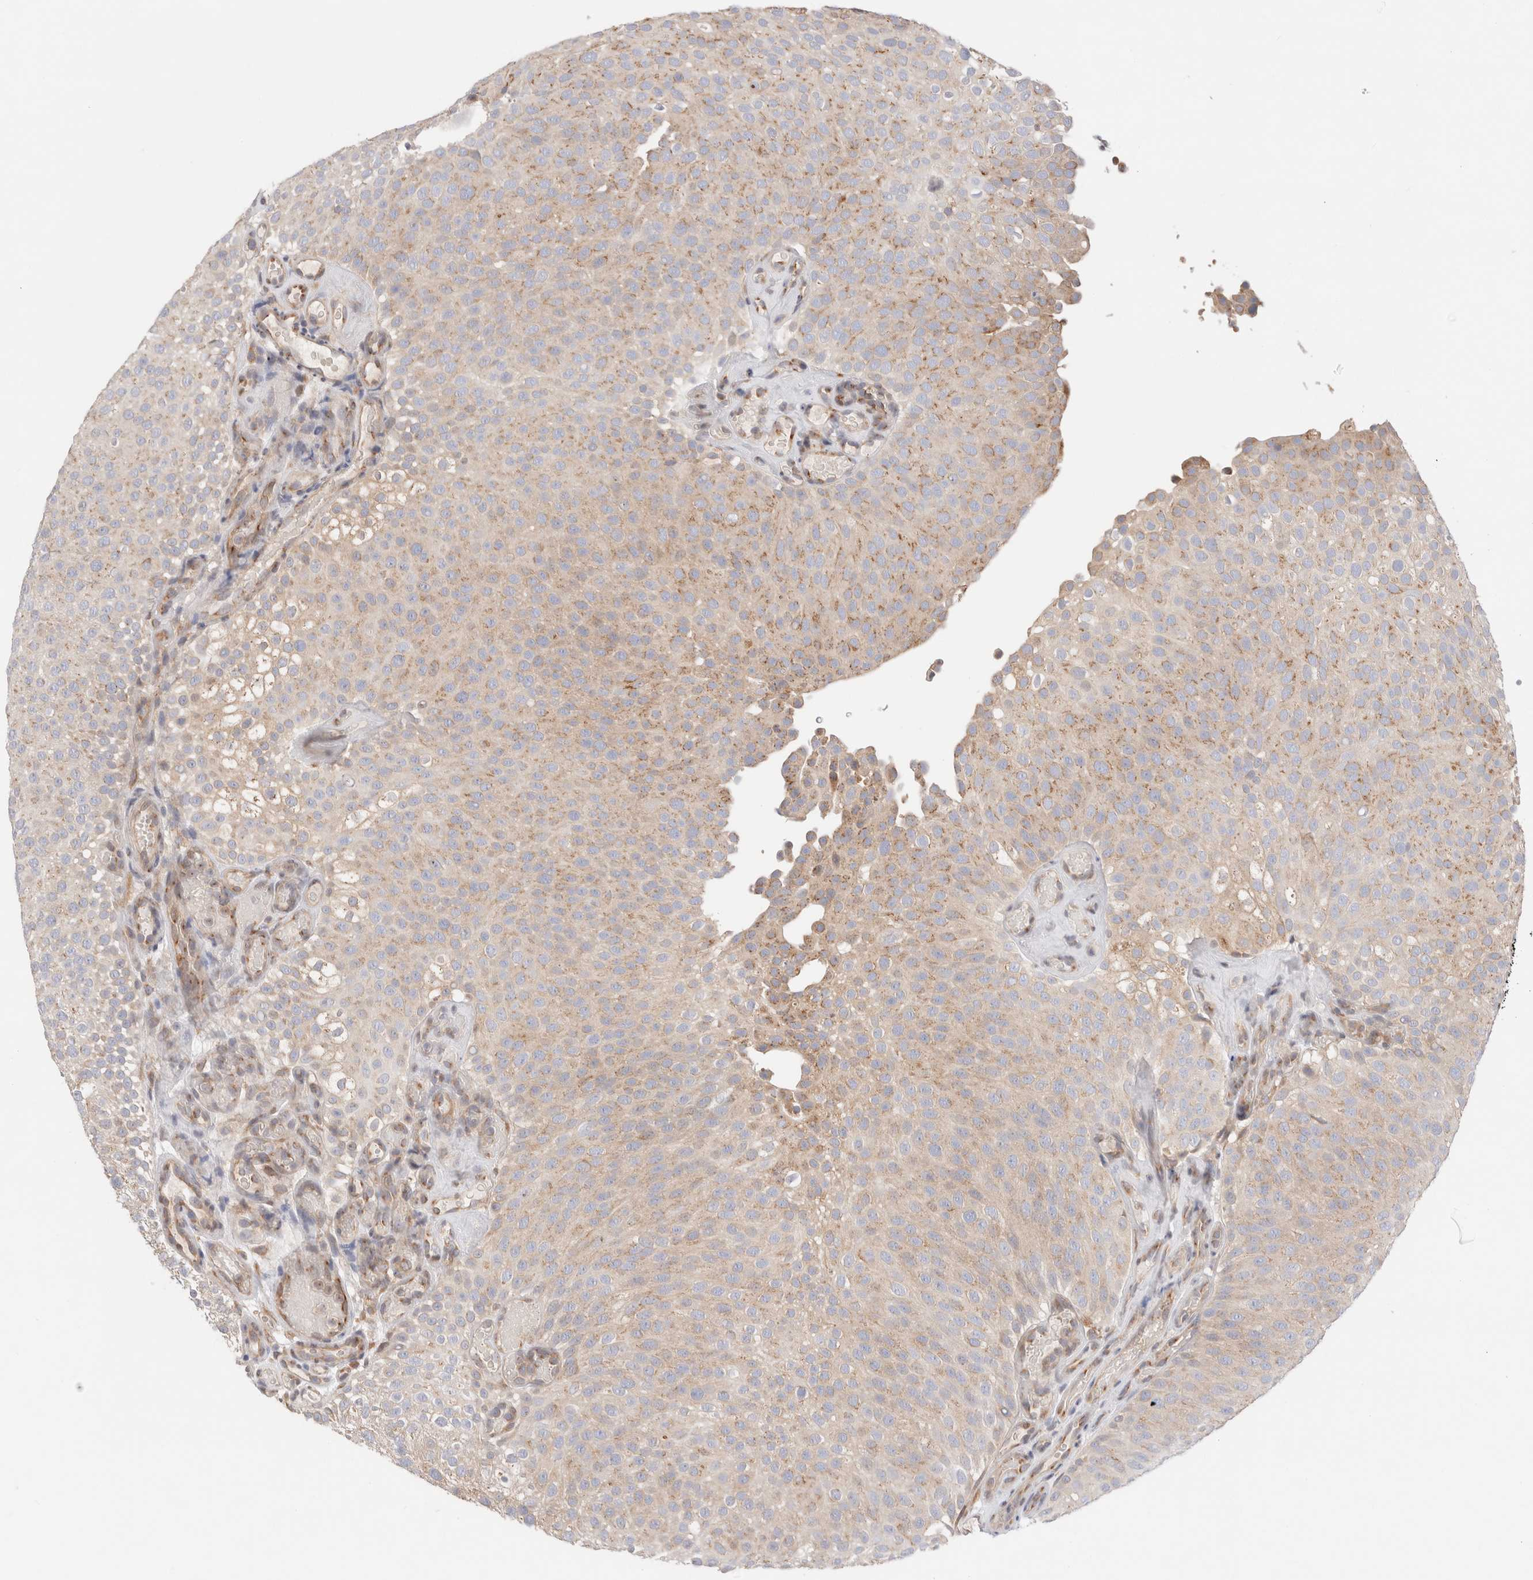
{"staining": {"intensity": "moderate", "quantity": "25%-75%", "location": "cytoplasmic/membranous"}, "tissue": "urothelial cancer", "cell_type": "Tumor cells", "image_type": "cancer", "snomed": [{"axis": "morphology", "description": "Urothelial carcinoma, Low grade"}, {"axis": "topography", "description": "Urinary bladder"}], "caption": "This is a photomicrograph of immunohistochemistry staining of urothelial cancer, which shows moderate expression in the cytoplasmic/membranous of tumor cells.", "gene": "LMAN2L", "patient": {"sex": "male", "age": 78}}